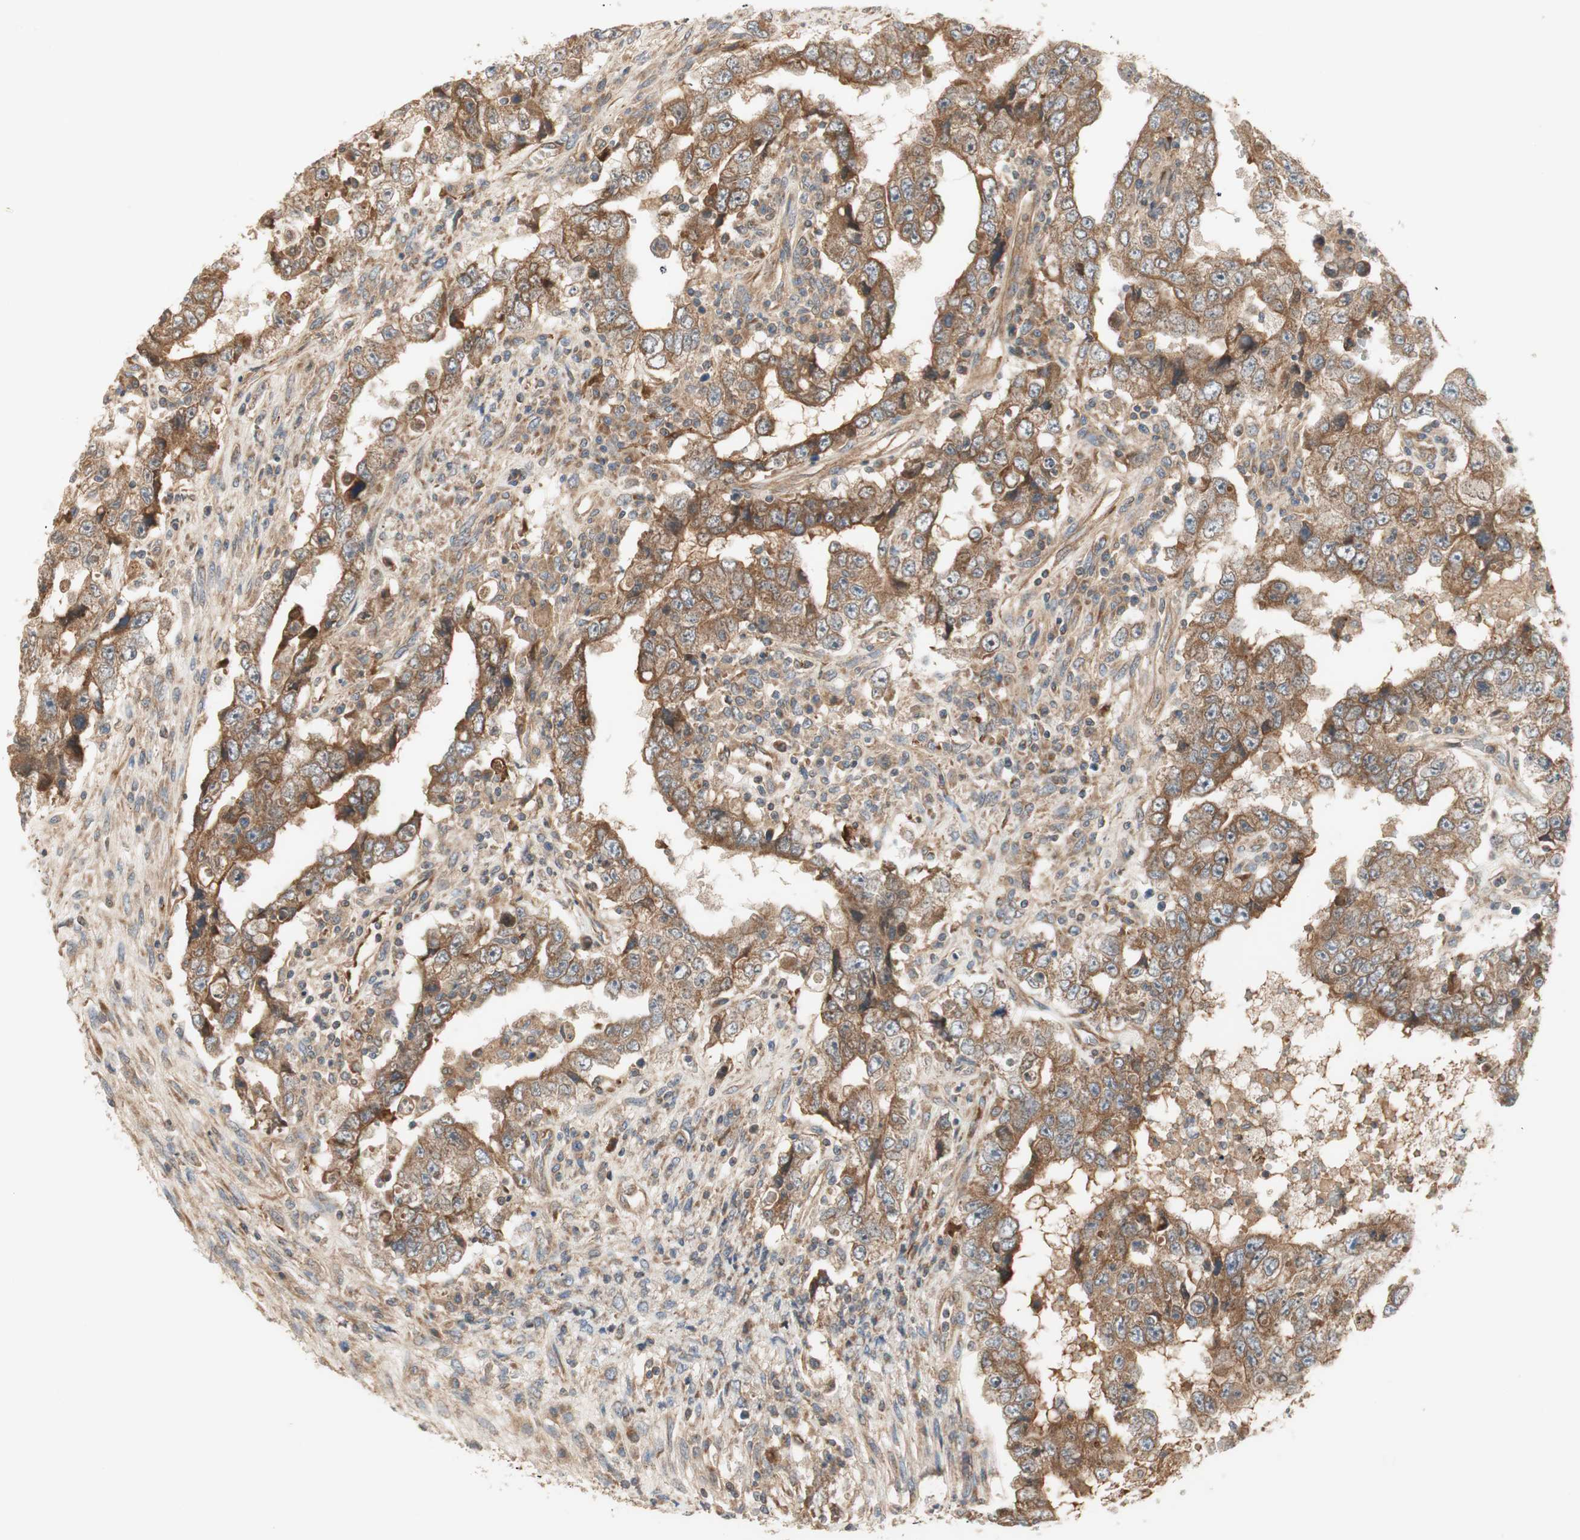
{"staining": {"intensity": "strong", "quantity": ">75%", "location": "cytoplasmic/membranous"}, "tissue": "testis cancer", "cell_type": "Tumor cells", "image_type": "cancer", "snomed": [{"axis": "morphology", "description": "Carcinoma, Embryonal, NOS"}, {"axis": "topography", "description": "Testis"}], "caption": "The histopathology image demonstrates a brown stain indicating the presence of a protein in the cytoplasmic/membranous of tumor cells in testis embryonal carcinoma. (DAB = brown stain, brightfield microscopy at high magnification).", "gene": "CTTNBP2NL", "patient": {"sex": "male", "age": 26}}